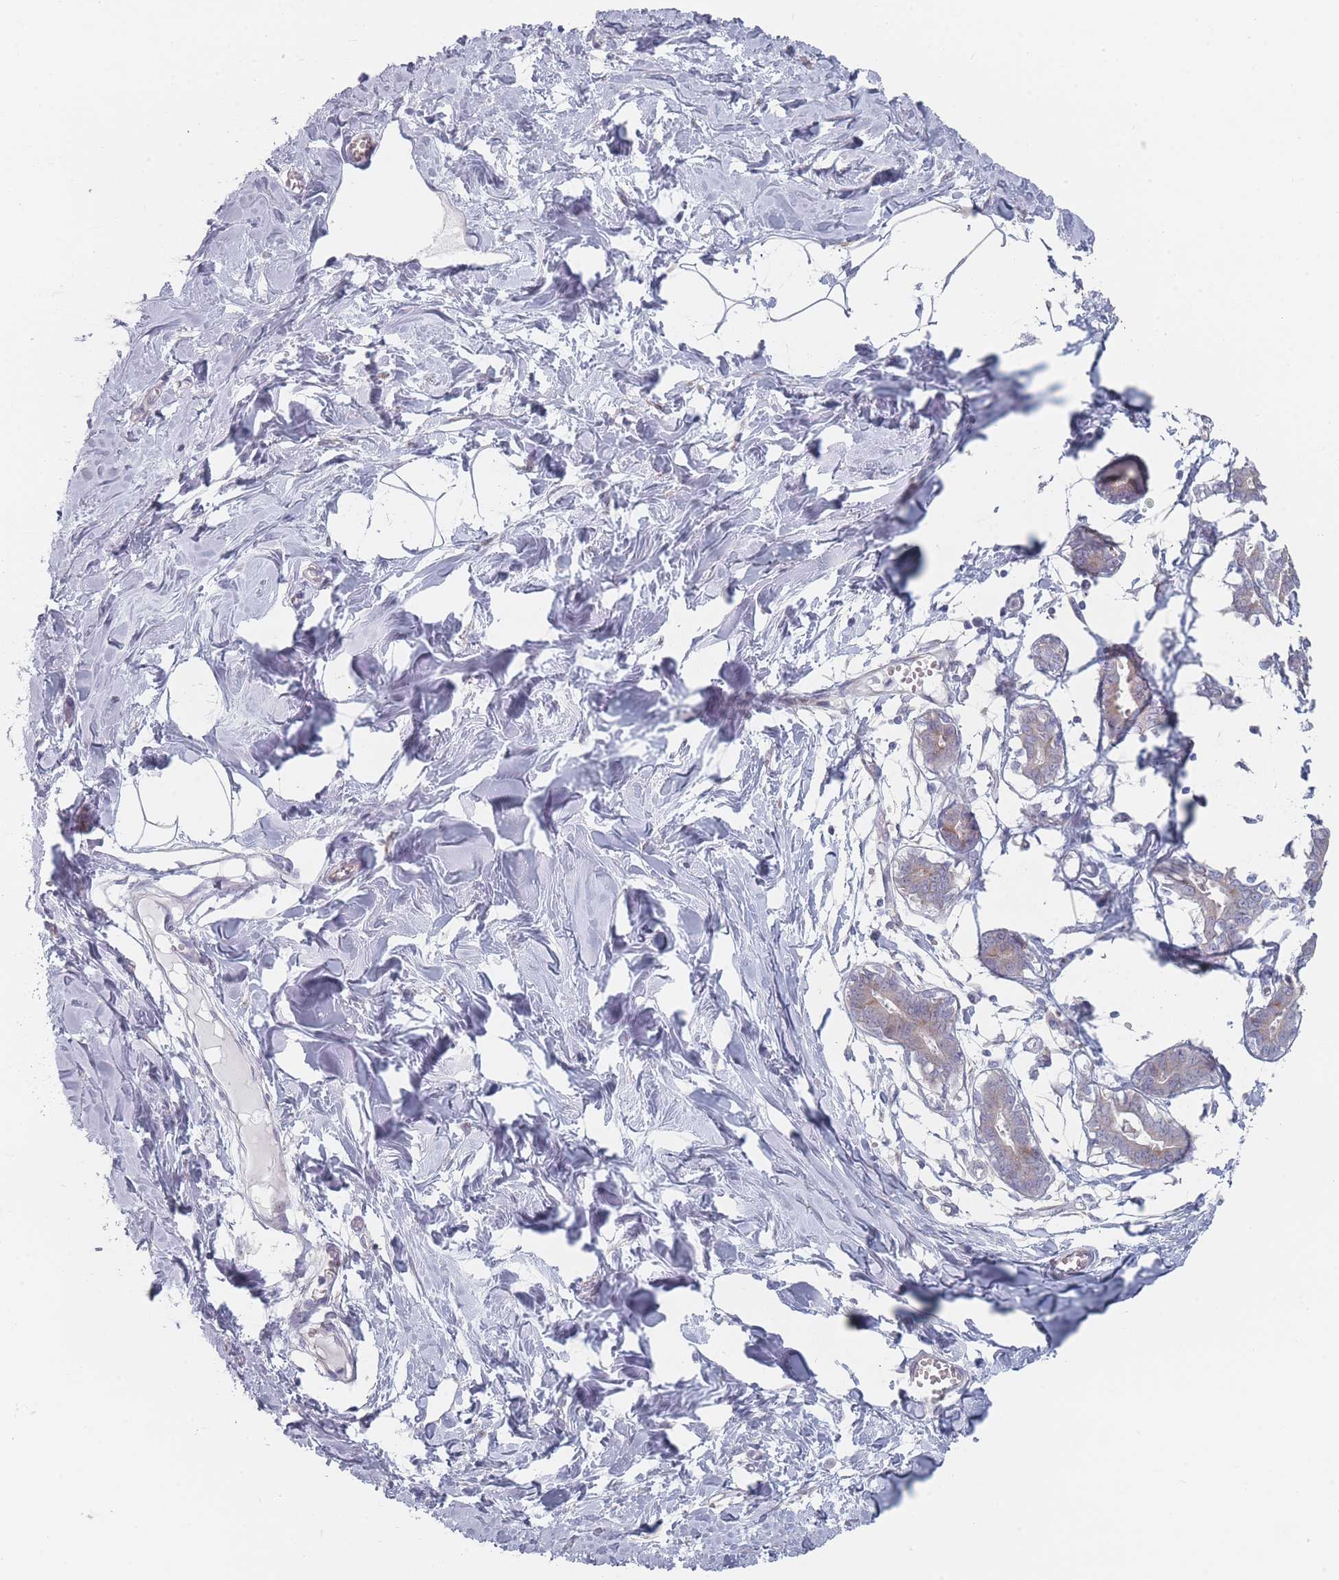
{"staining": {"intensity": "negative", "quantity": "none", "location": "none"}, "tissue": "breast", "cell_type": "Adipocytes", "image_type": "normal", "snomed": [{"axis": "morphology", "description": "Normal tissue, NOS"}, {"axis": "topography", "description": "Breast"}], "caption": "Immunohistochemistry (IHC) of unremarkable breast shows no positivity in adipocytes. (DAB IHC visualized using brightfield microscopy, high magnification).", "gene": "RNF4", "patient": {"sex": "female", "age": 27}}